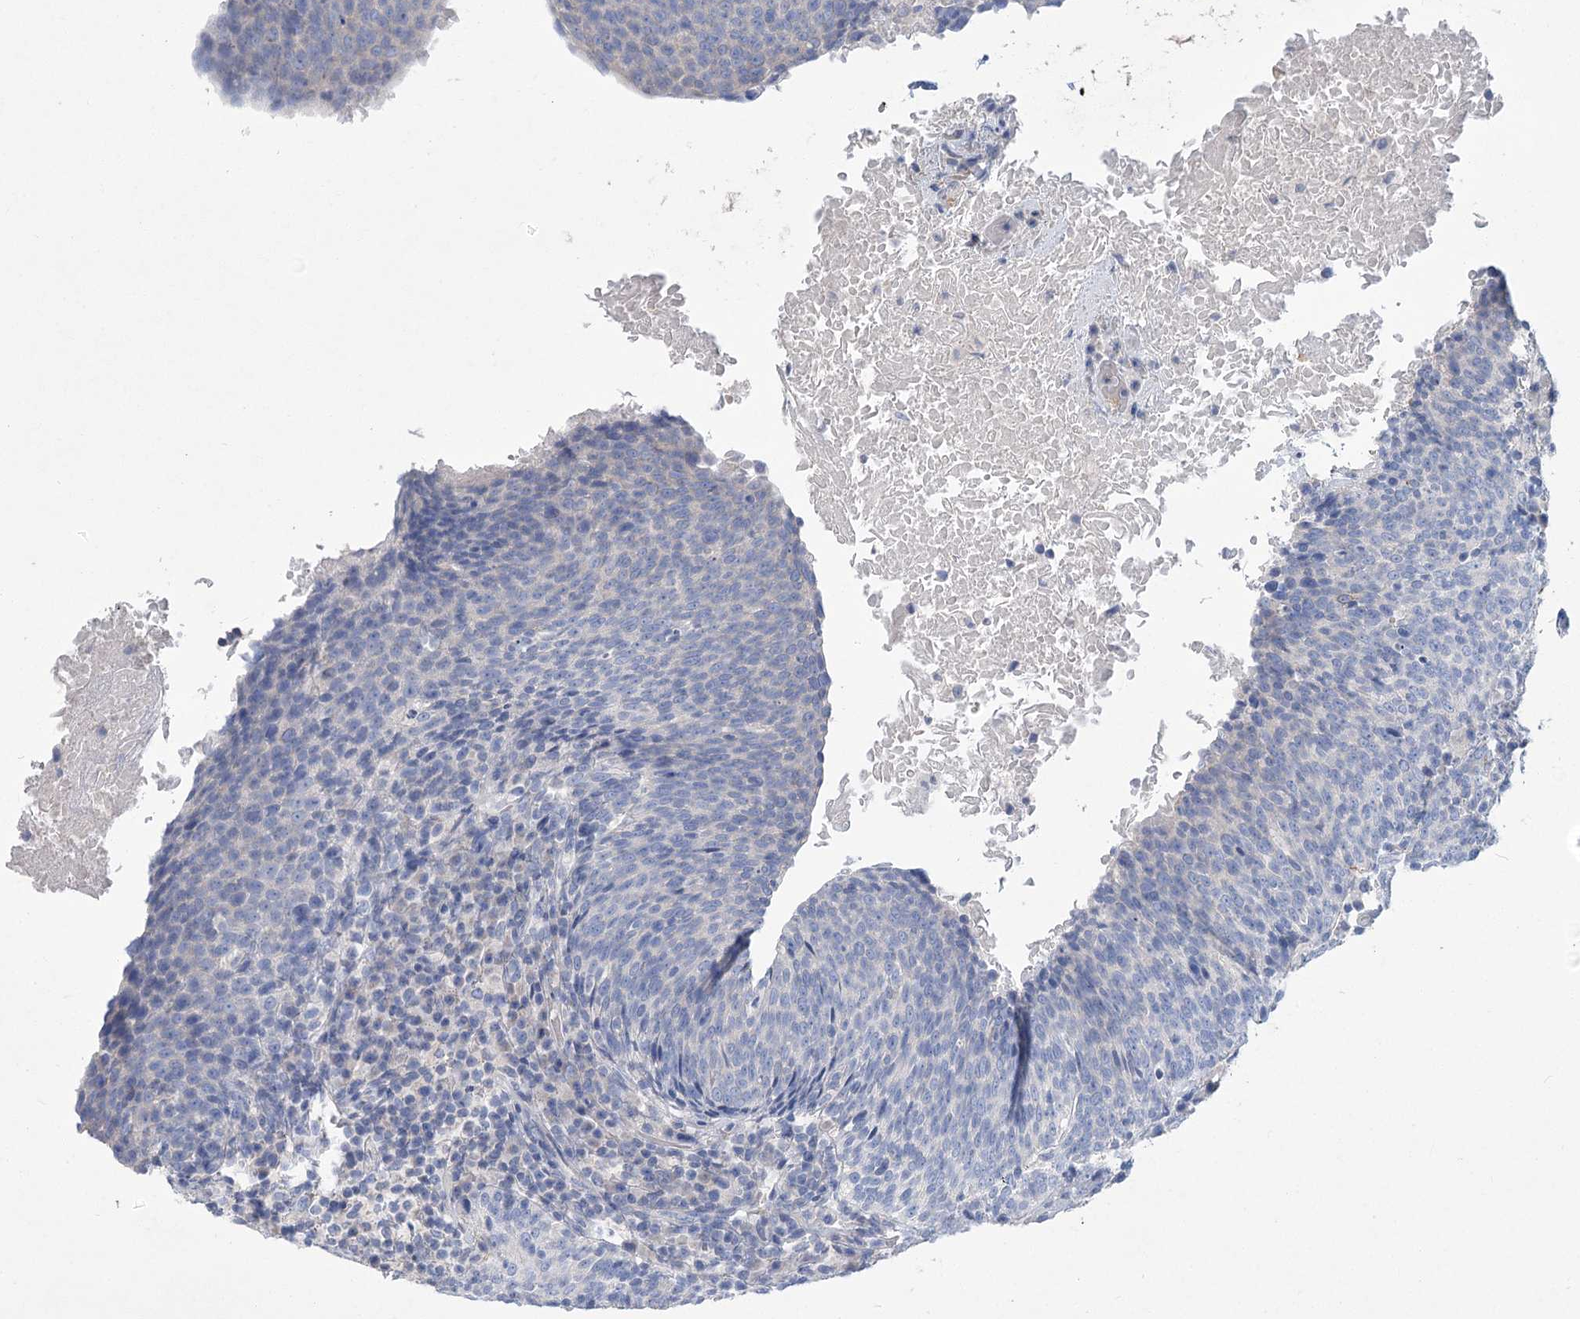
{"staining": {"intensity": "negative", "quantity": "none", "location": "none"}, "tissue": "head and neck cancer", "cell_type": "Tumor cells", "image_type": "cancer", "snomed": [{"axis": "morphology", "description": "Squamous cell carcinoma, NOS"}, {"axis": "morphology", "description": "Squamous cell carcinoma, metastatic, NOS"}, {"axis": "topography", "description": "Lymph node"}, {"axis": "topography", "description": "Head-Neck"}], "caption": "Head and neck cancer (squamous cell carcinoma) was stained to show a protein in brown. There is no significant staining in tumor cells.", "gene": "SLC9A3", "patient": {"sex": "male", "age": 62}}